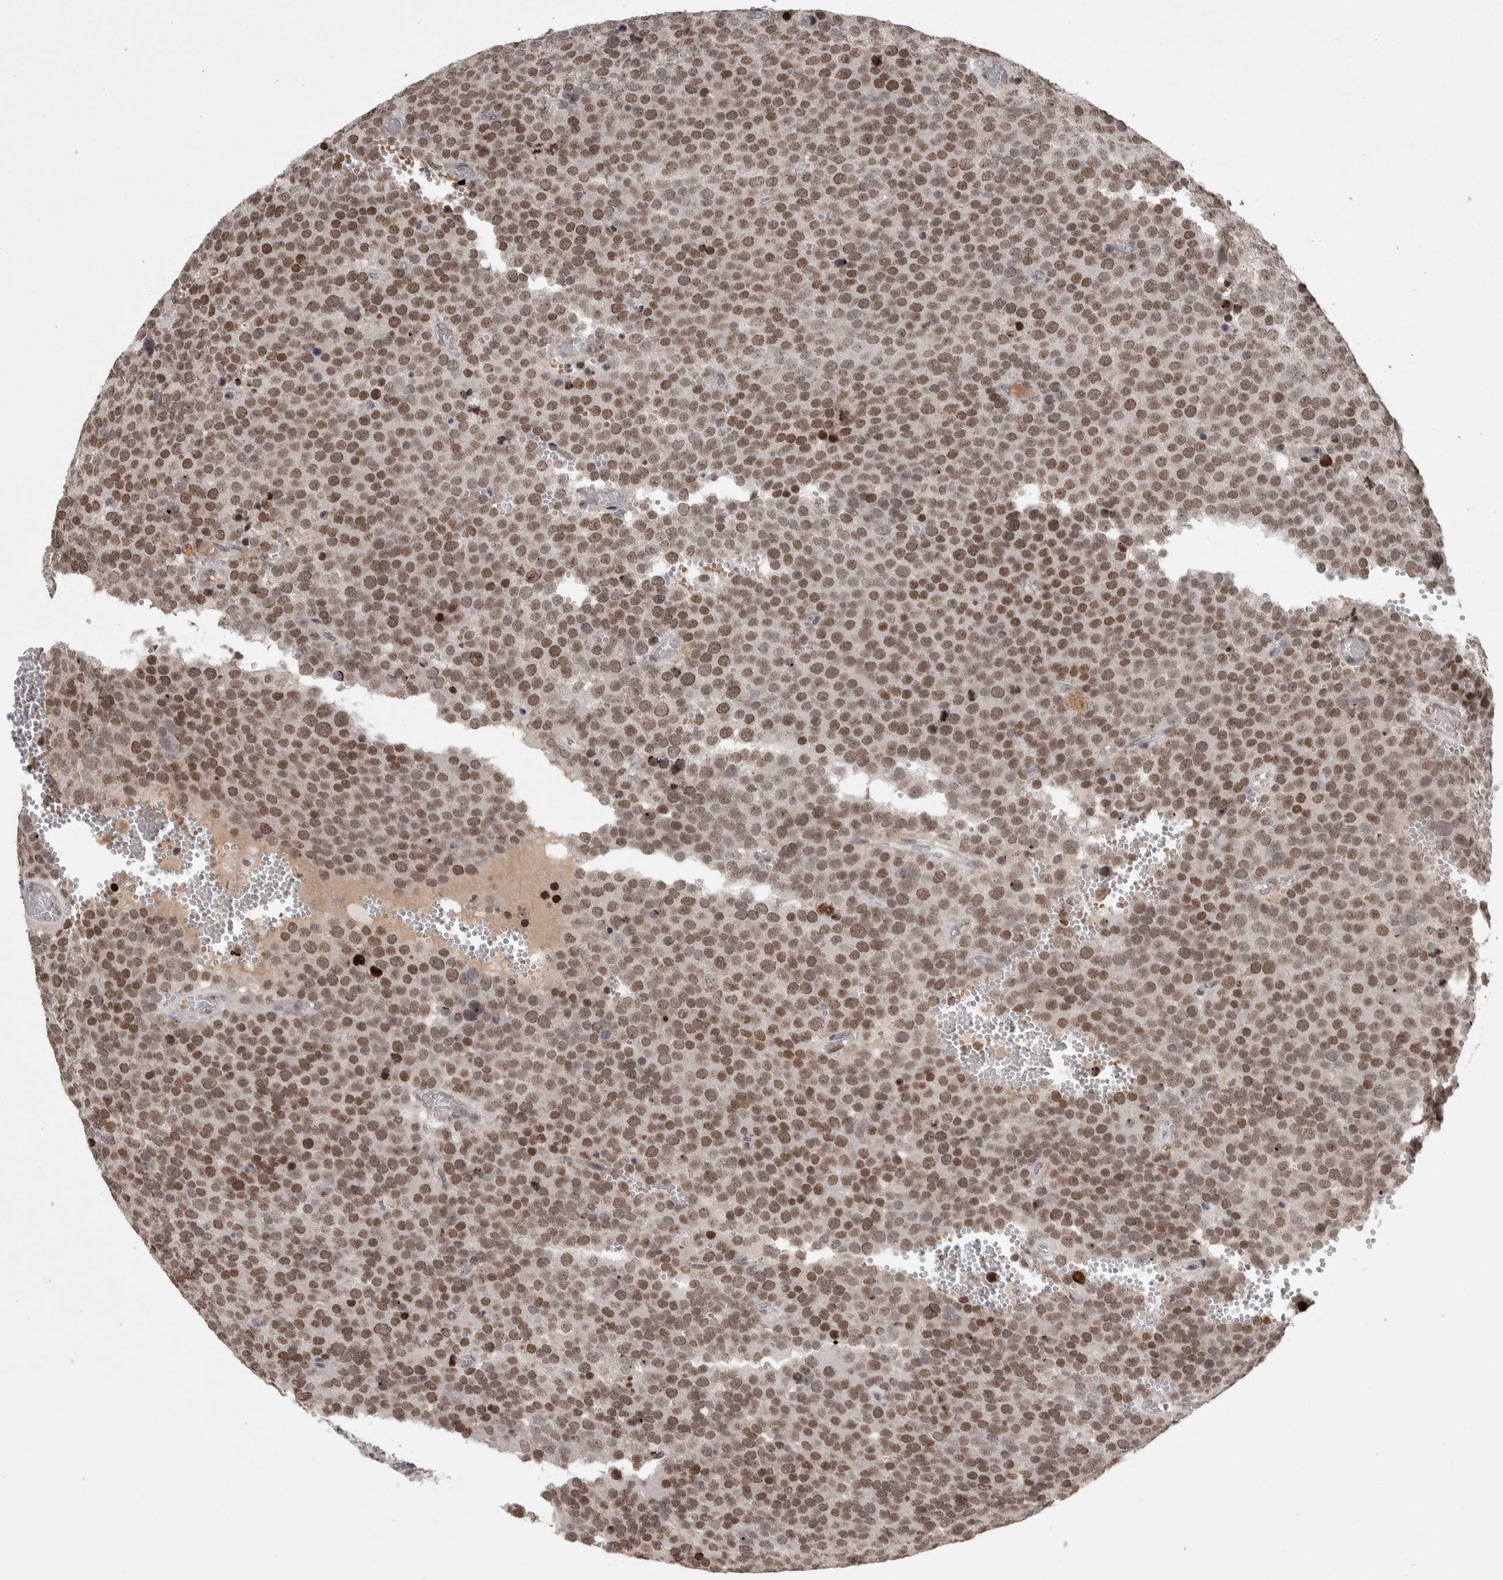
{"staining": {"intensity": "moderate", "quantity": ">75%", "location": "nuclear"}, "tissue": "testis cancer", "cell_type": "Tumor cells", "image_type": "cancer", "snomed": [{"axis": "morphology", "description": "Normal tissue, NOS"}, {"axis": "morphology", "description": "Seminoma, NOS"}, {"axis": "topography", "description": "Testis"}], "caption": "Human testis seminoma stained with a protein marker displays moderate staining in tumor cells.", "gene": "ZNF592", "patient": {"sex": "male", "age": 71}}